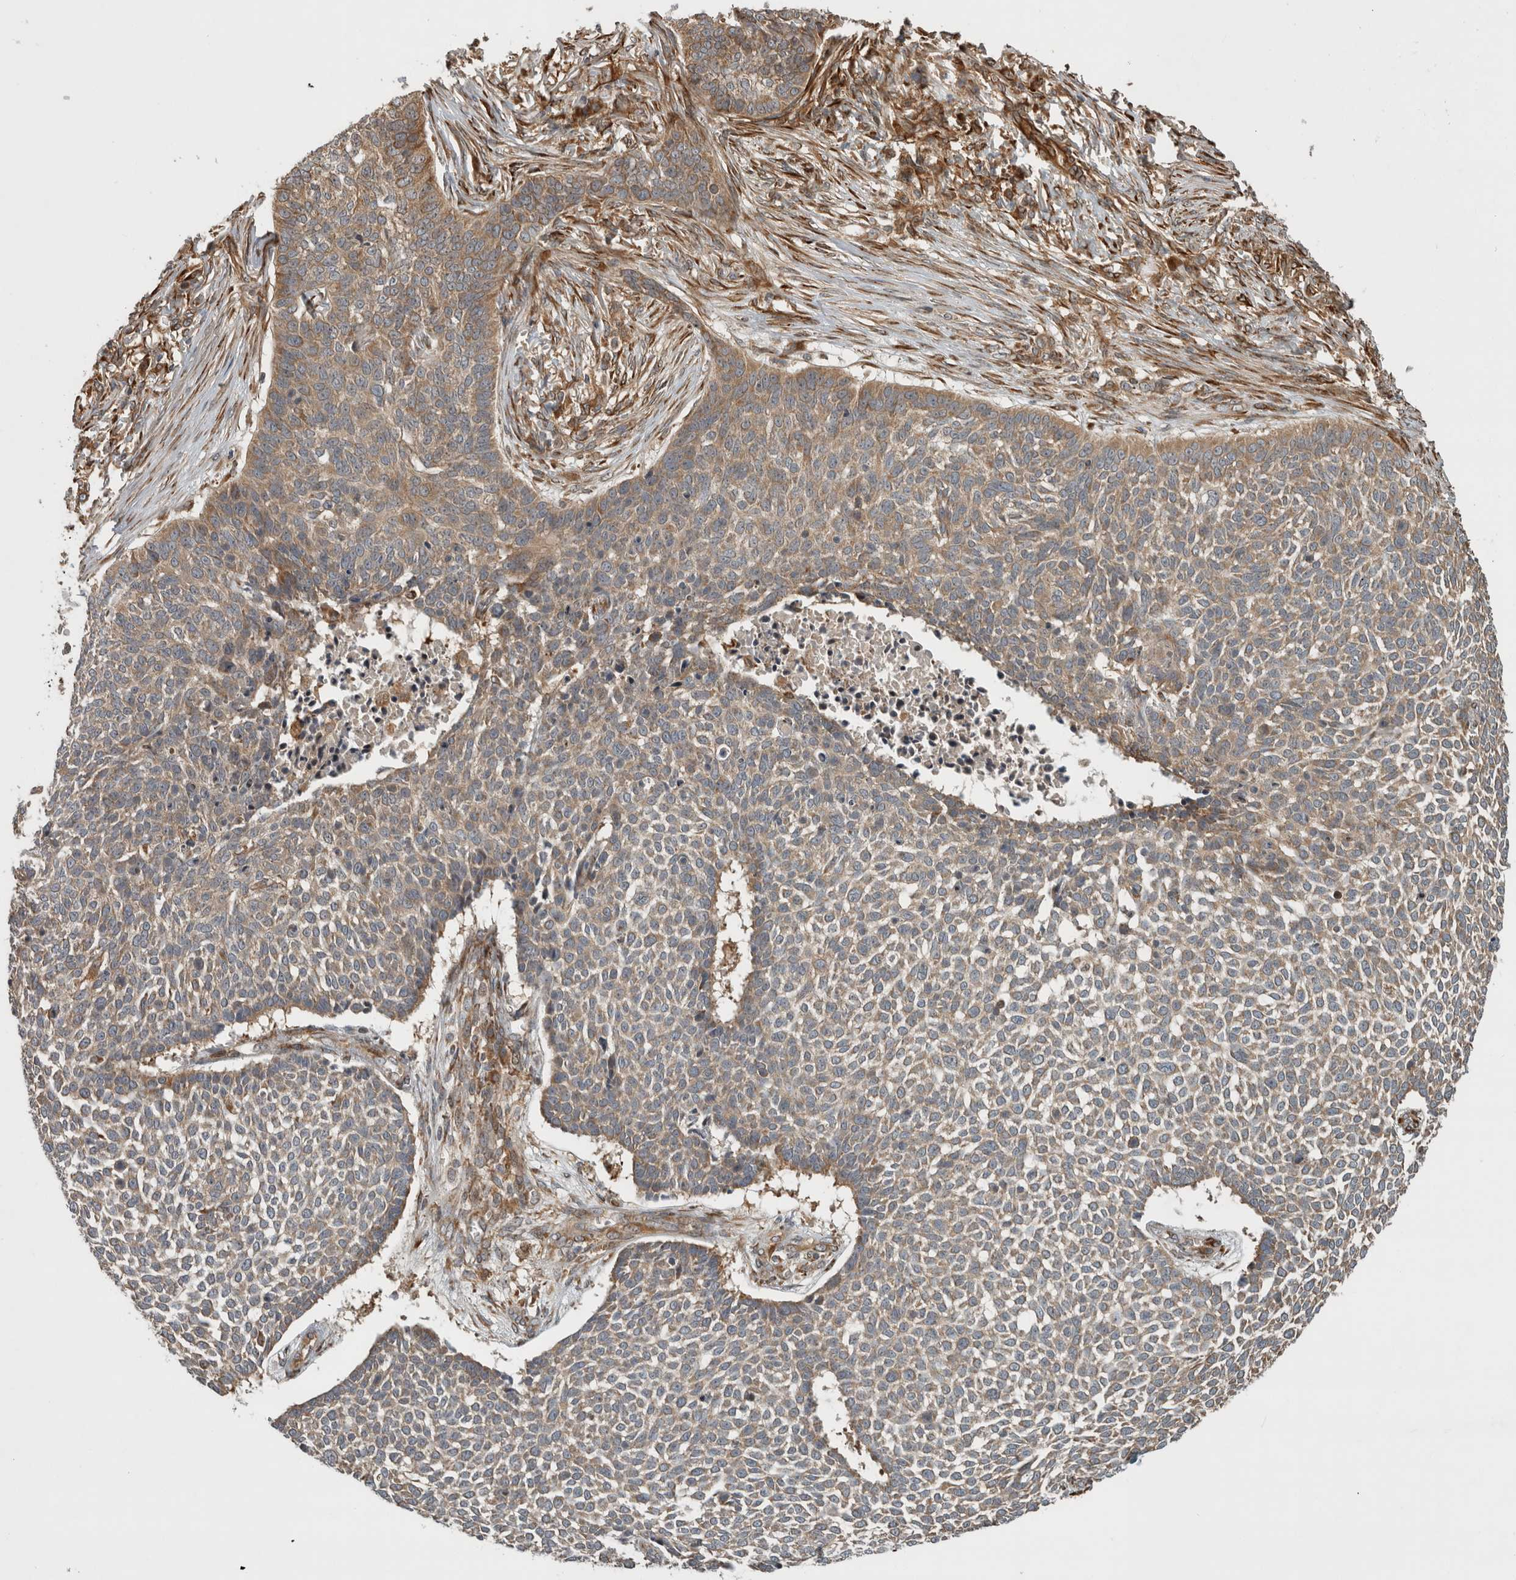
{"staining": {"intensity": "moderate", "quantity": ">75%", "location": "cytoplasmic/membranous"}, "tissue": "skin cancer", "cell_type": "Tumor cells", "image_type": "cancer", "snomed": [{"axis": "morphology", "description": "Basal cell carcinoma"}, {"axis": "topography", "description": "Skin"}], "caption": "Immunohistochemistry (IHC) of skin cancer (basal cell carcinoma) exhibits medium levels of moderate cytoplasmic/membranous expression in about >75% of tumor cells.", "gene": "TUBD1", "patient": {"sex": "male", "age": 85}}